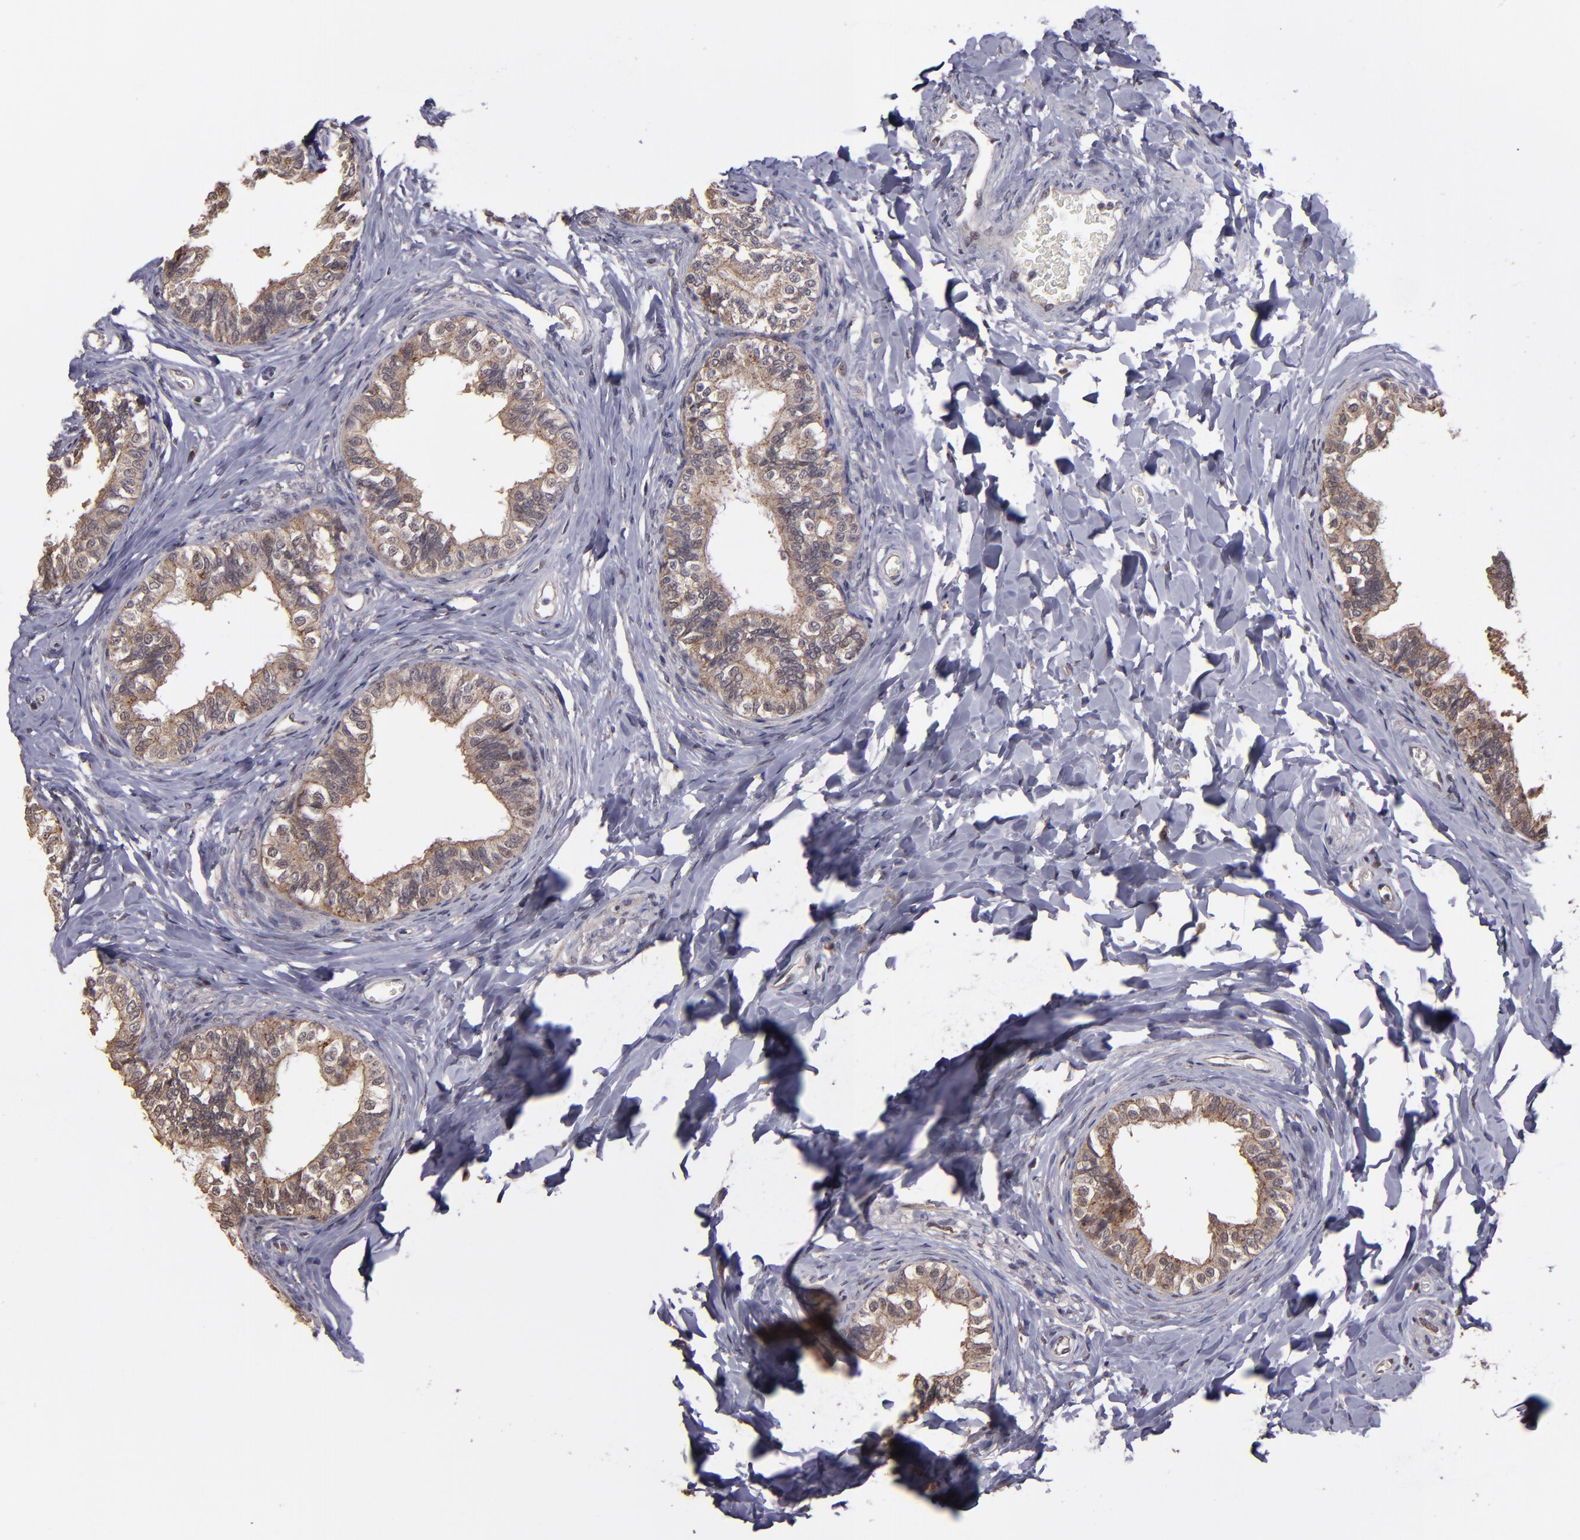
{"staining": {"intensity": "moderate", "quantity": ">75%", "location": "cytoplasmic/membranous"}, "tissue": "epididymis", "cell_type": "Glandular cells", "image_type": "normal", "snomed": [{"axis": "morphology", "description": "Normal tissue, NOS"}, {"axis": "topography", "description": "Soft tissue"}, {"axis": "topography", "description": "Epididymis"}], "caption": "Immunohistochemical staining of benign epididymis shows medium levels of moderate cytoplasmic/membranous positivity in about >75% of glandular cells. (Brightfield microscopy of DAB IHC at high magnification).", "gene": "SIPA1L1", "patient": {"sex": "male", "age": 26}}